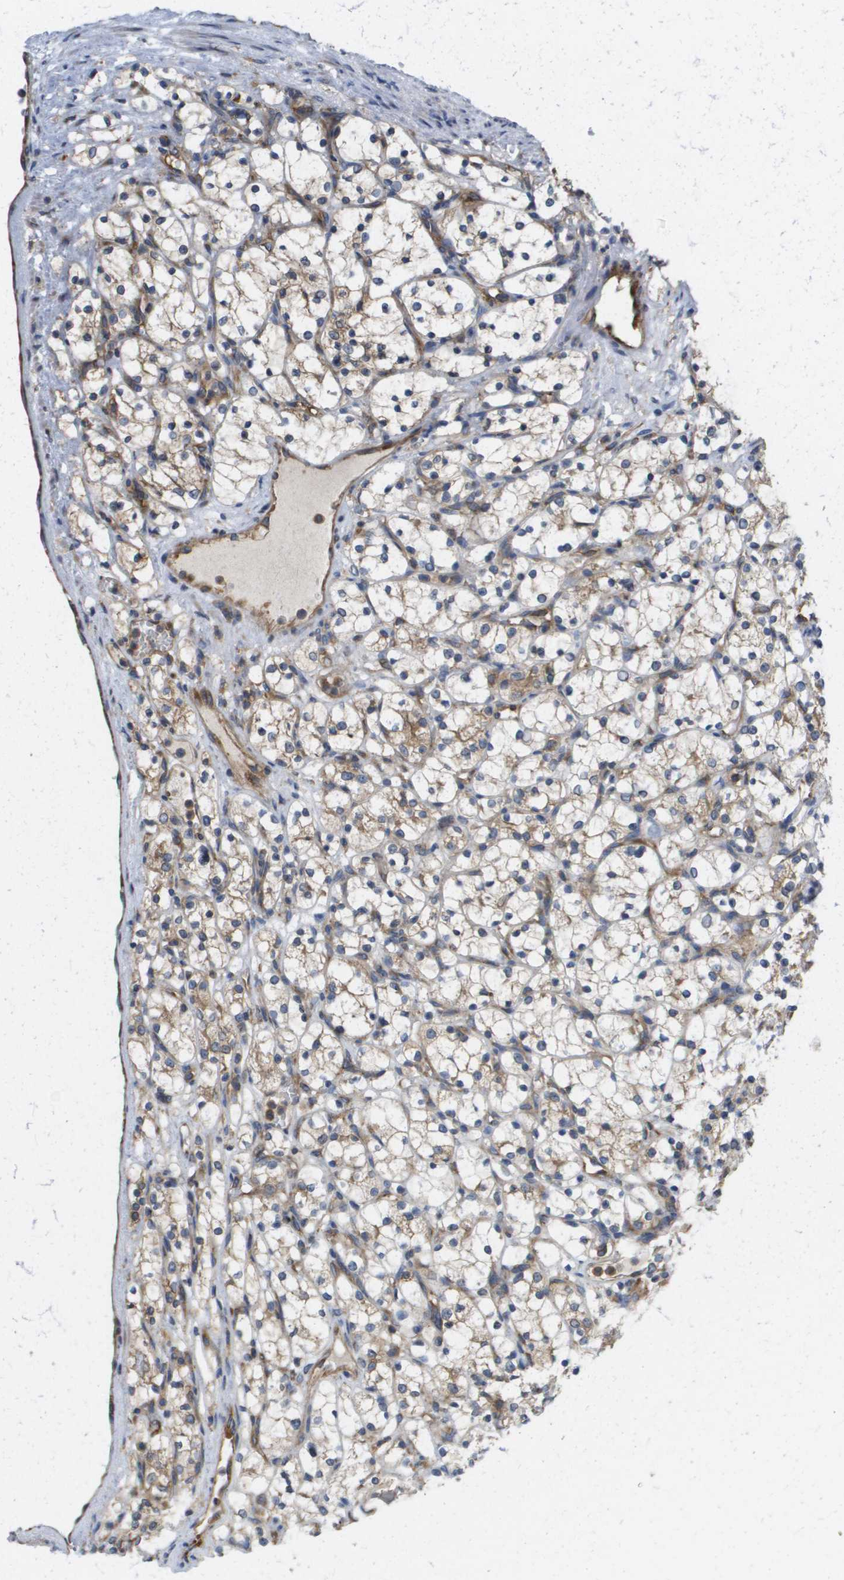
{"staining": {"intensity": "weak", "quantity": "<25%", "location": "cytoplasmic/membranous"}, "tissue": "renal cancer", "cell_type": "Tumor cells", "image_type": "cancer", "snomed": [{"axis": "morphology", "description": "Adenocarcinoma, NOS"}, {"axis": "topography", "description": "Kidney"}], "caption": "This is an IHC histopathology image of human renal cancer (adenocarcinoma). There is no positivity in tumor cells.", "gene": "EIF4G2", "patient": {"sex": "female", "age": 69}}